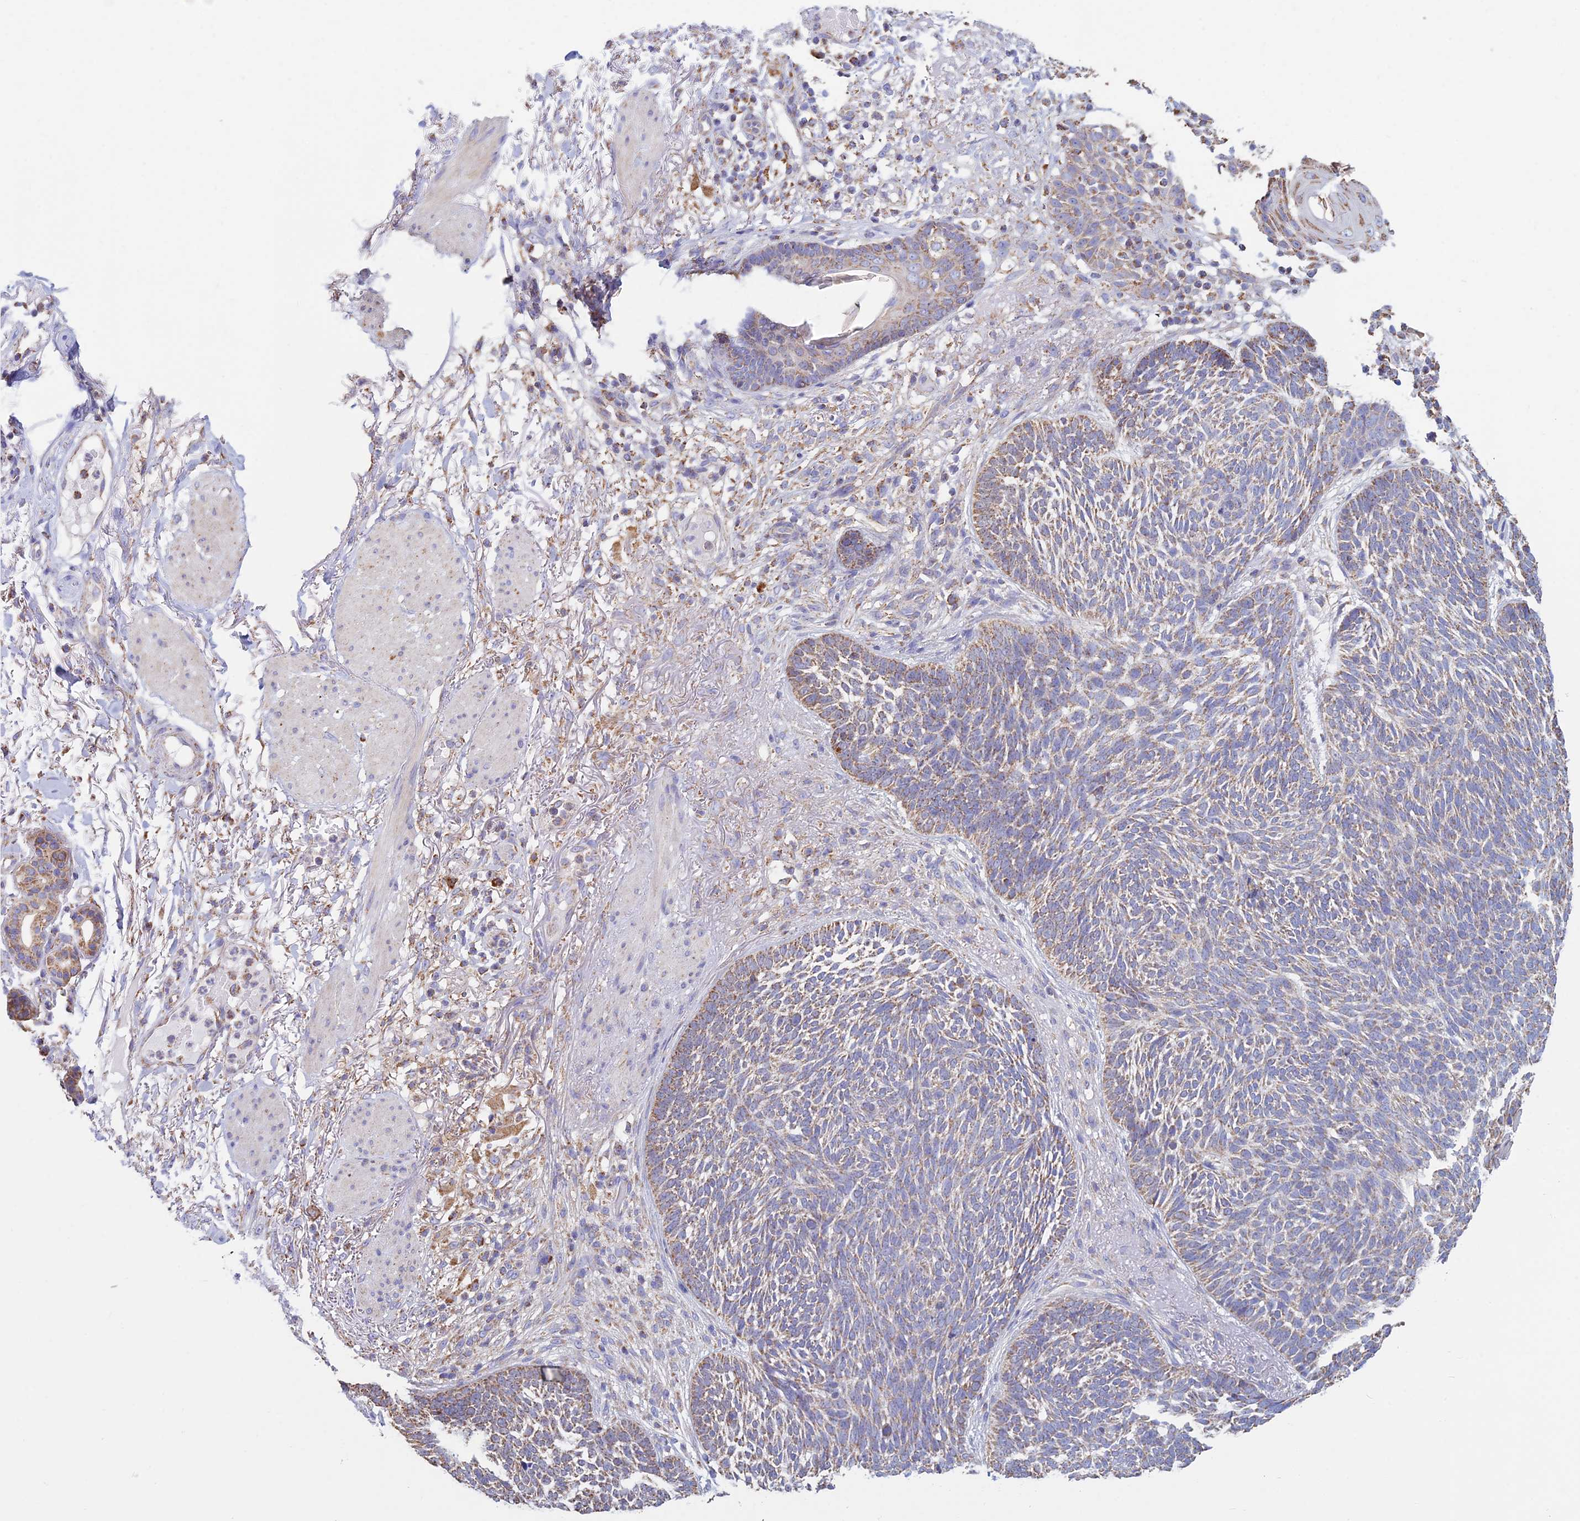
{"staining": {"intensity": "weak", "quantity": ">75%", "location": "cytoplasmic/membranous"}, "tissue": "skin cancer", "cell_type": "Tumor cells", "image_type": "cancer", "snomed": [{"axis": "morphology", "description": "Normal tissue, NOS"}, {"axis": "morphology", "description": "Basal cell carcinoma"}, {"axis": "topography", "description": "Skin"}], "caption": "IHC histopathology image of human basal cell carcinoma (skin) stained for a protein (brown), which displays low levels of weak cytoplasmic/membranous expression in about >75% of tumor cells.", "gene": "OR2W3", "patient": {"sex": "male", "age": 64}}